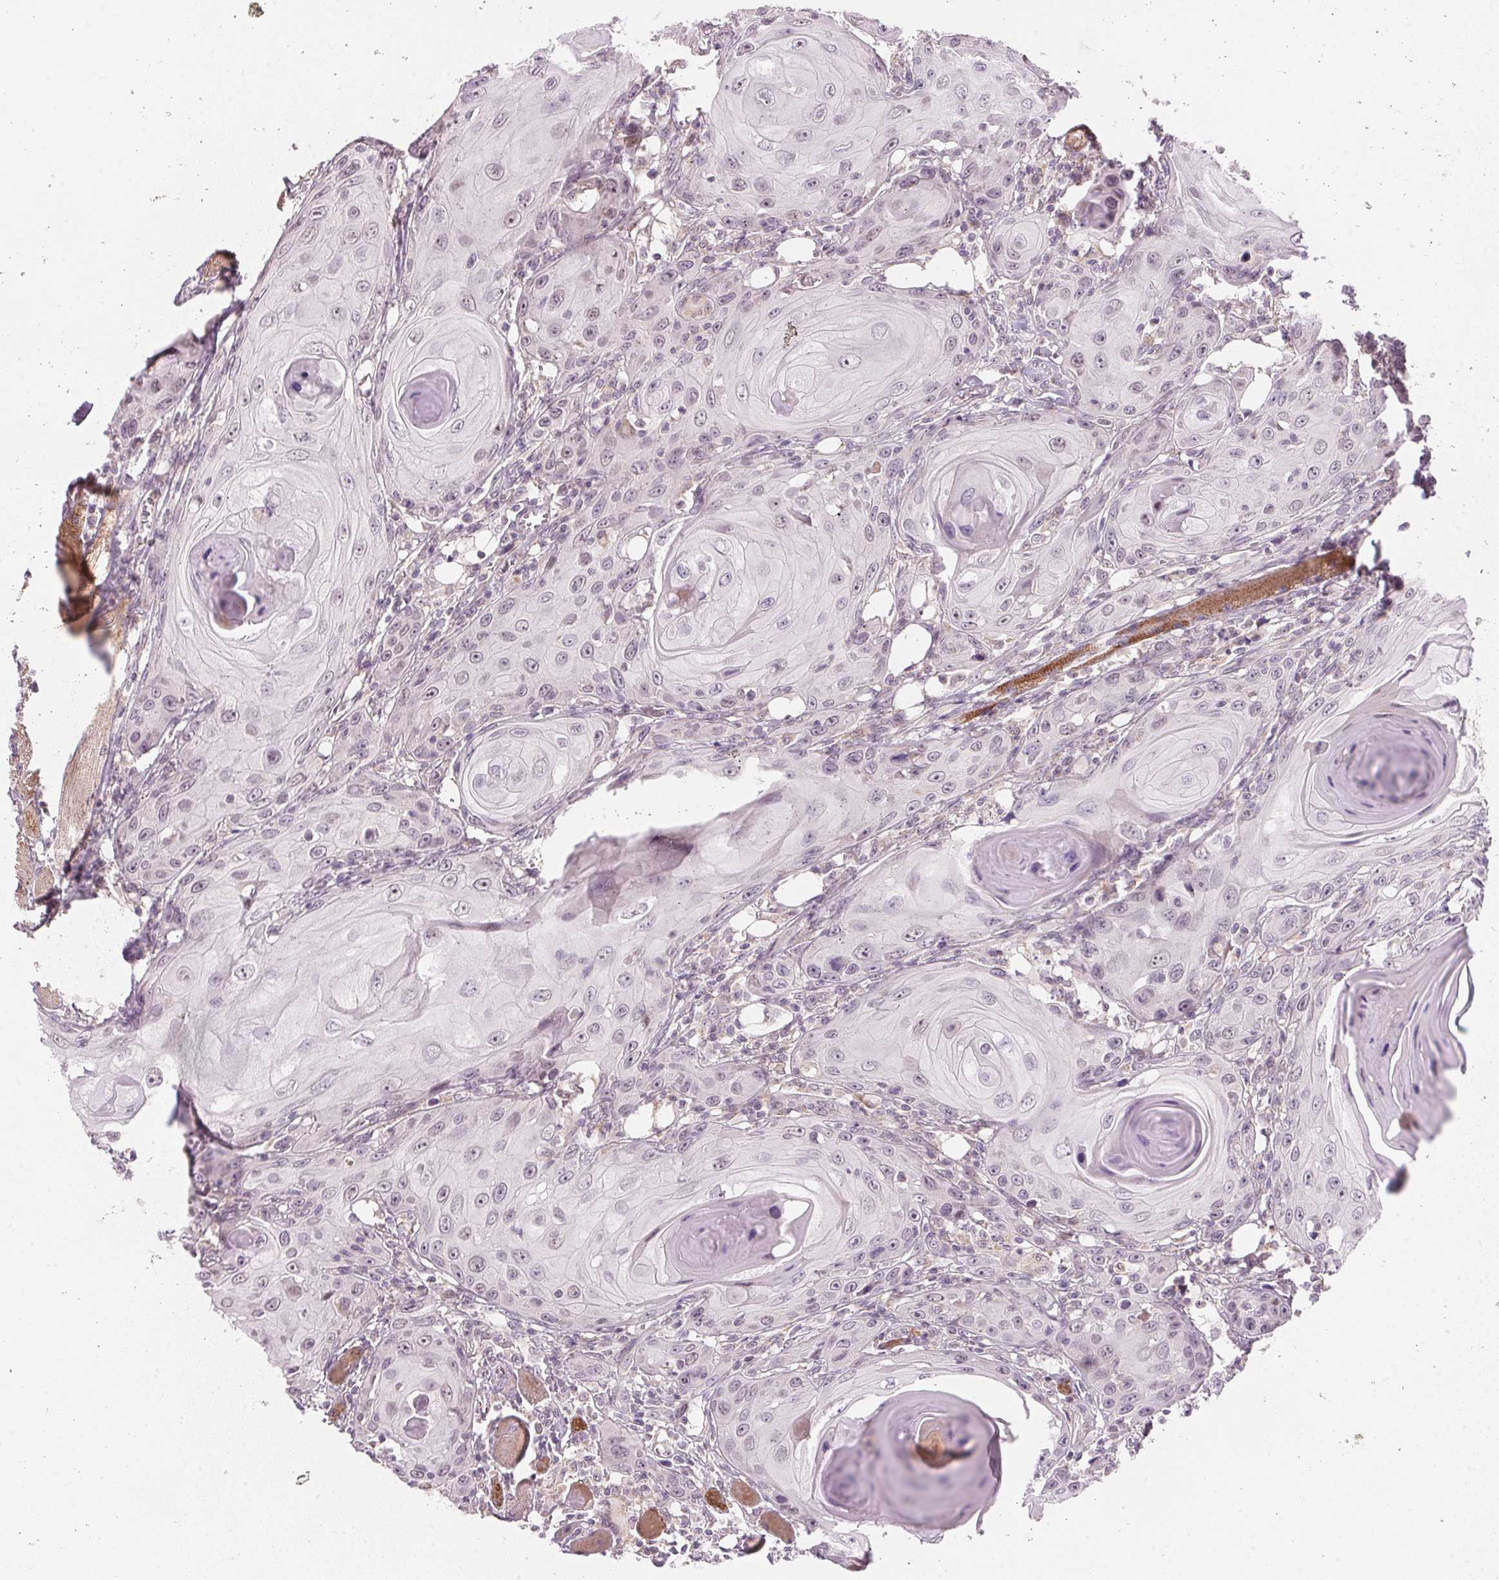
{"staining": {"intensity": "negative", "quantity": "none", "location": "none"}, "tissue": "head and neck cancer", "cell_type": "Tumor cells", "image_type": "cancer", "snomed": [{"axis": "morphology", "description": "Squamous cell carcinoma, NOS"}, {"axis": "topography", "description": "Head-Neck"}], "caption": "Image shows no significant protein expression in tumor cells of head and neck squamous cell carcinoma.", "gene": "COQ7", "patient": {"sex": "female", "age": 80}}